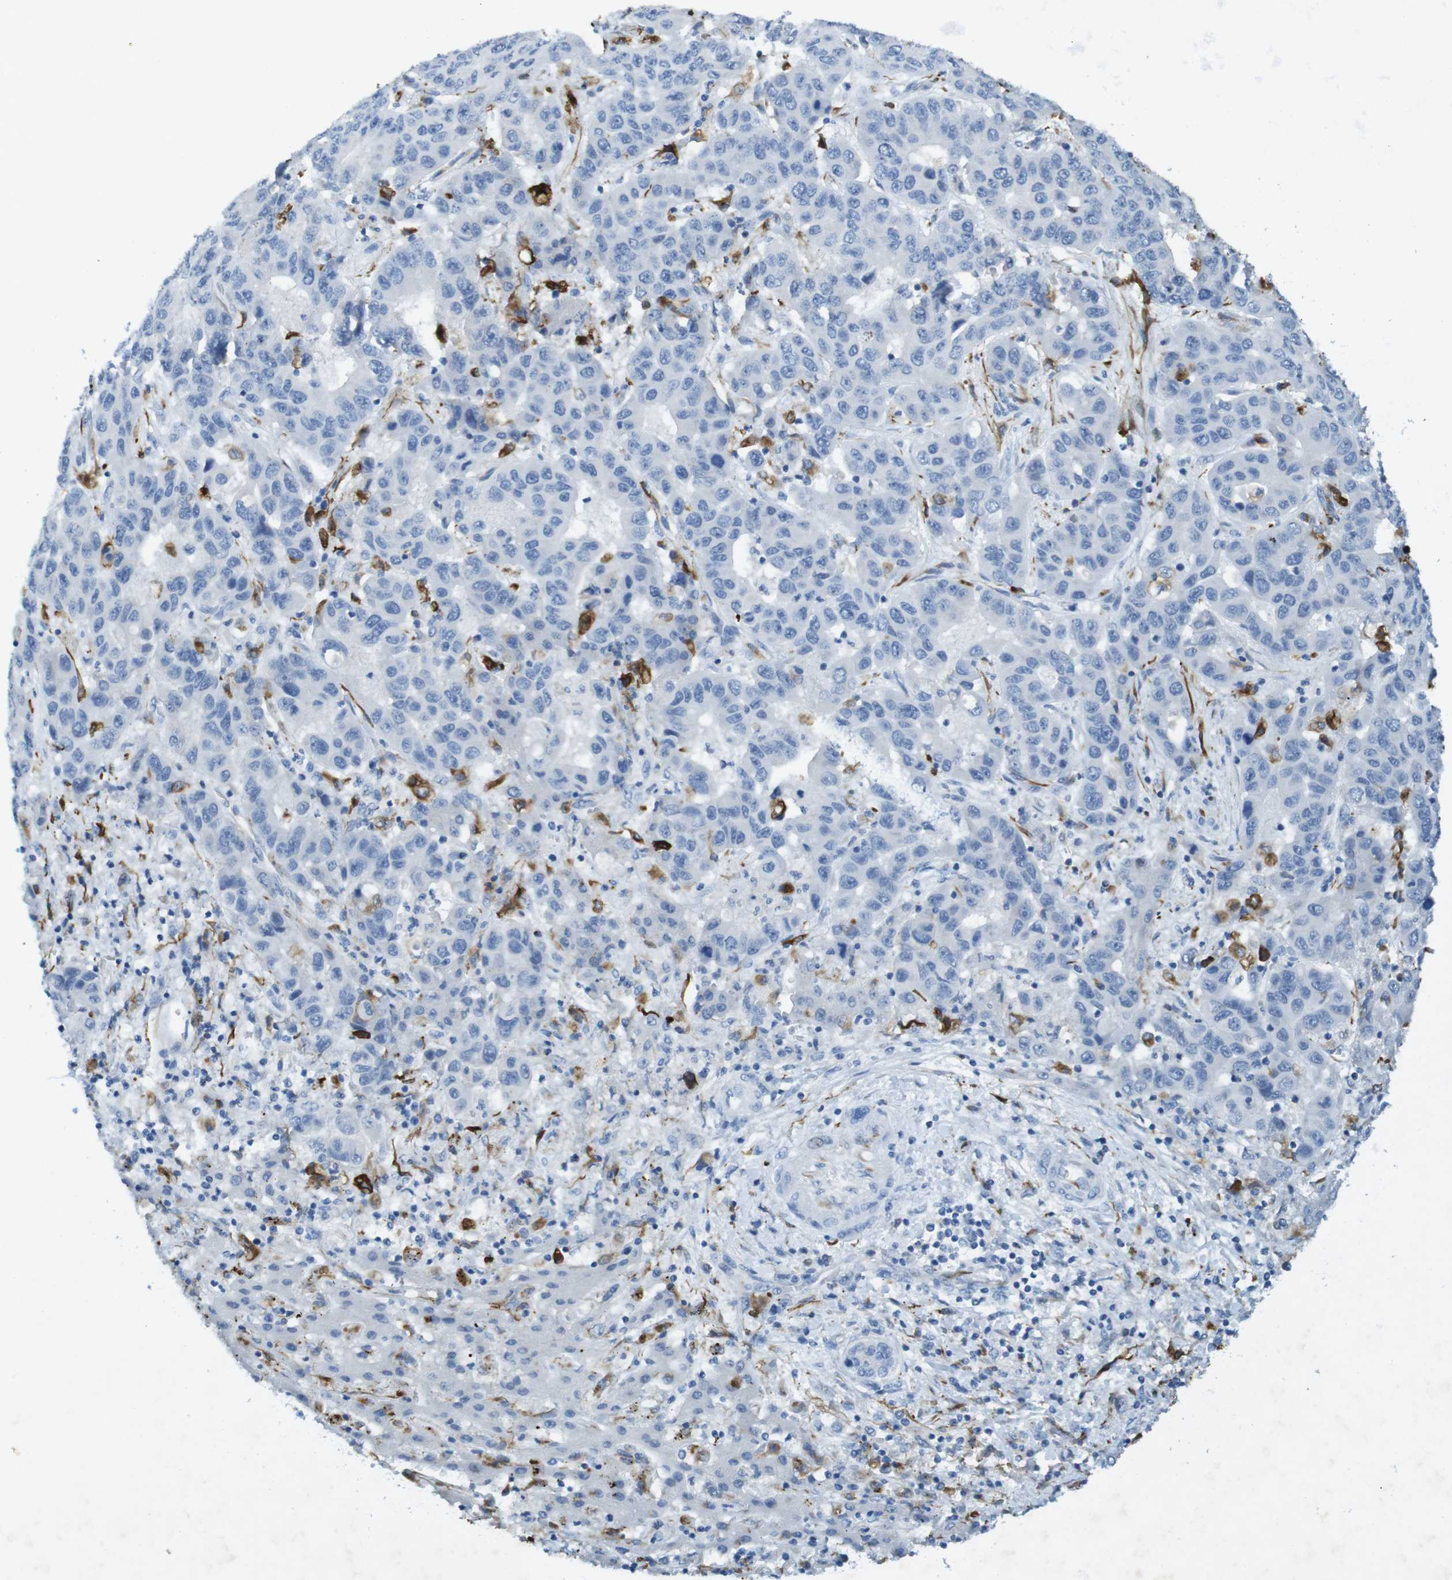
{"staining": {"intensity": "negative", "quantity": "none", "location": "none"}, "tissue": "liver cancer", "cell_type": "Tumor cells", "image_type": "cancer", "snomed": [{"axis": "morphology", "description": "Cholangiocarcinoma"}, {"axis": "topography", "description": "Liver"}], "caption": "Image shows no significant protein expression in tumor cells of liver cancer (cholangiocarcinoma).", "gene": "CD320", "patient": {"sex": "female", "age": 52}}